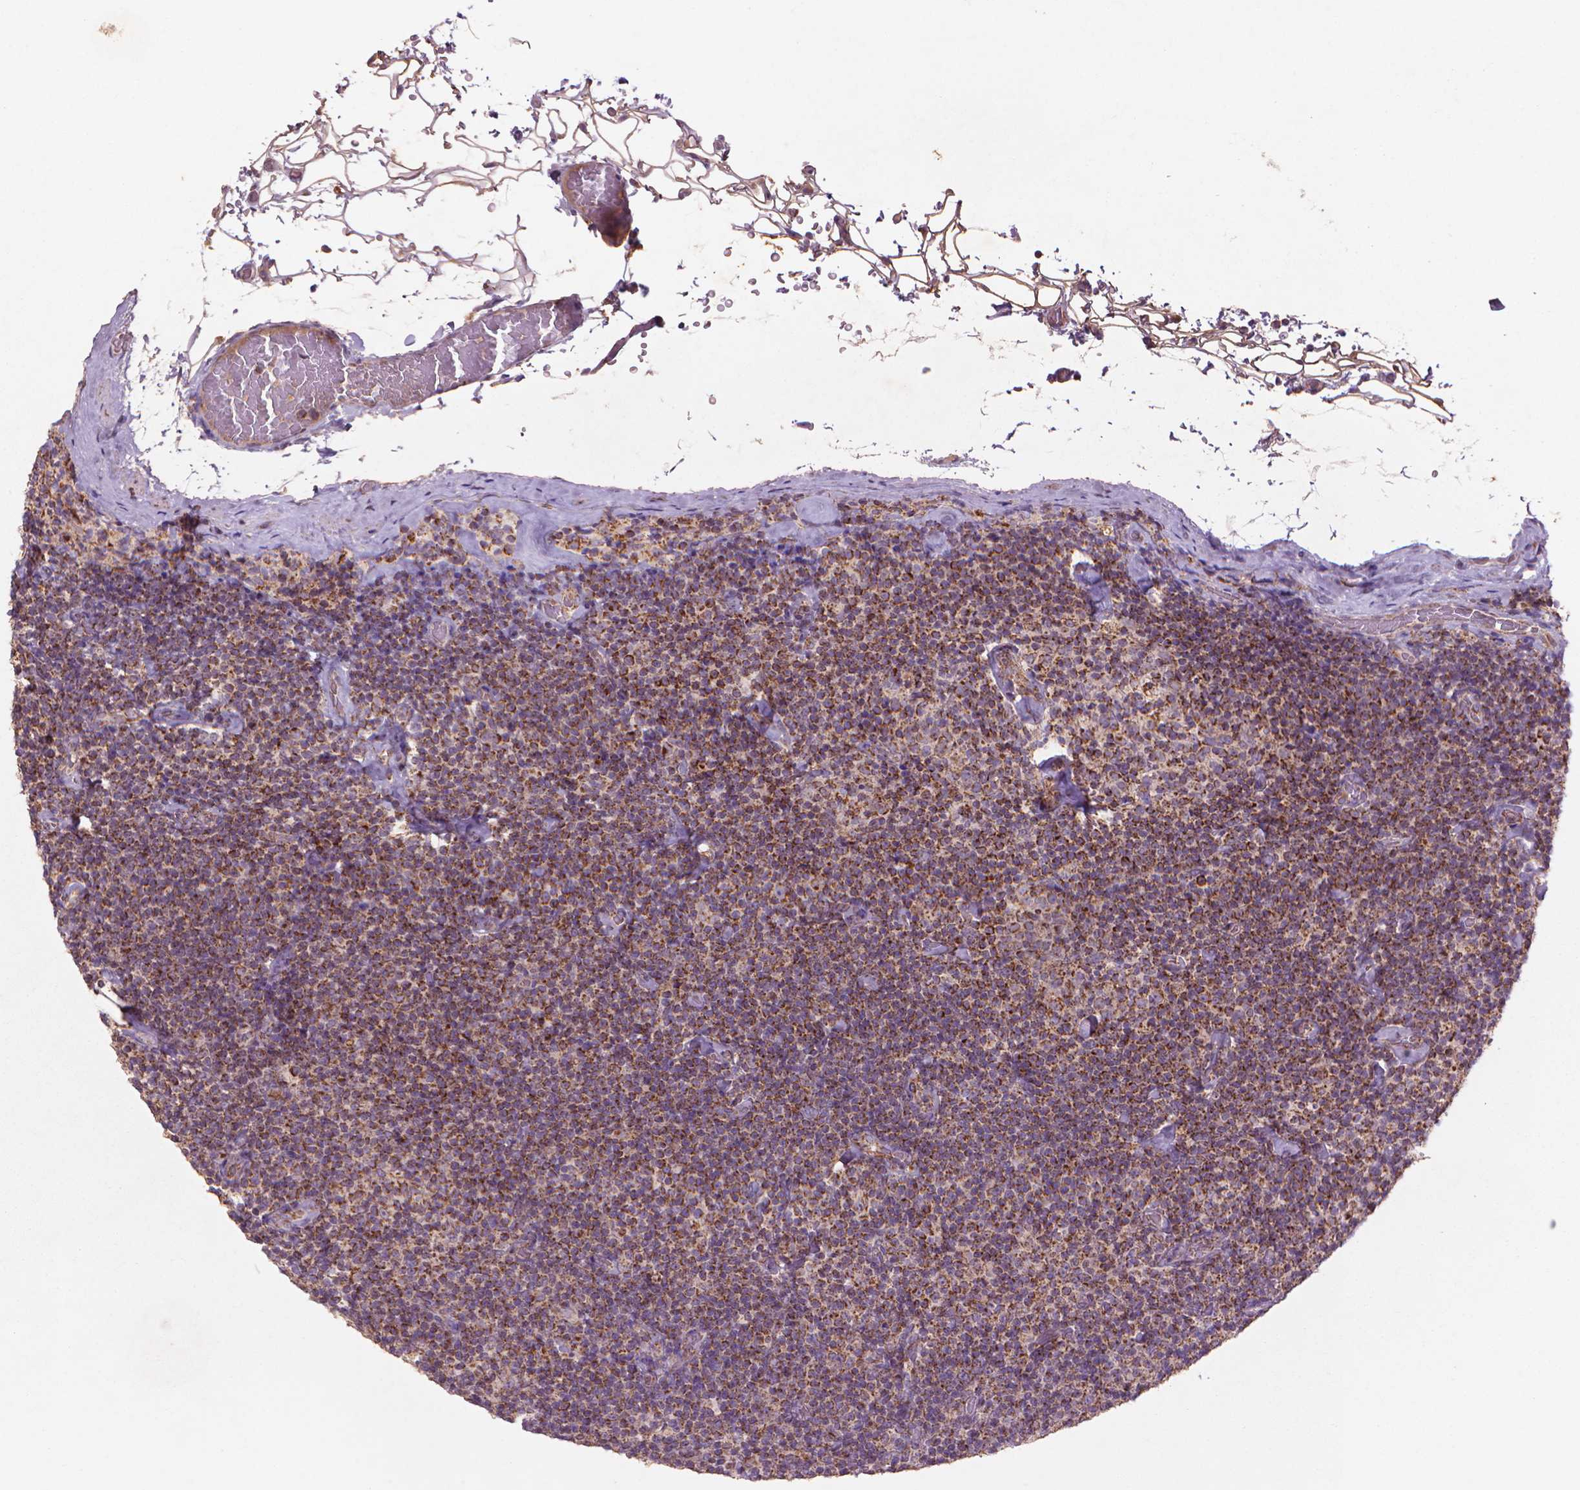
{"staining": {"intensity": "strong", "quantity": "25%-75%", "location": "cytoplasmic/membranous"}, "tissue": "lymphoma", "cell_type": "Tumor cells", "image_type": "cancer", "snomed": [{"axis": "morphology", "description": "Malignant lymphoma, non-Hodgkin's type, Low grade"}, {"axis": "topography", "description": "Lymph node"}], "caption": "Strong cytoplasmic/membranous staining for a protein is present in about 25%-75% of tumor cells of malignant lymphoma, non-Hodgkin's type (low-grade) using IHC.", "gene": "NLRX1", "patient": {"sex": "male", "age": 81}}